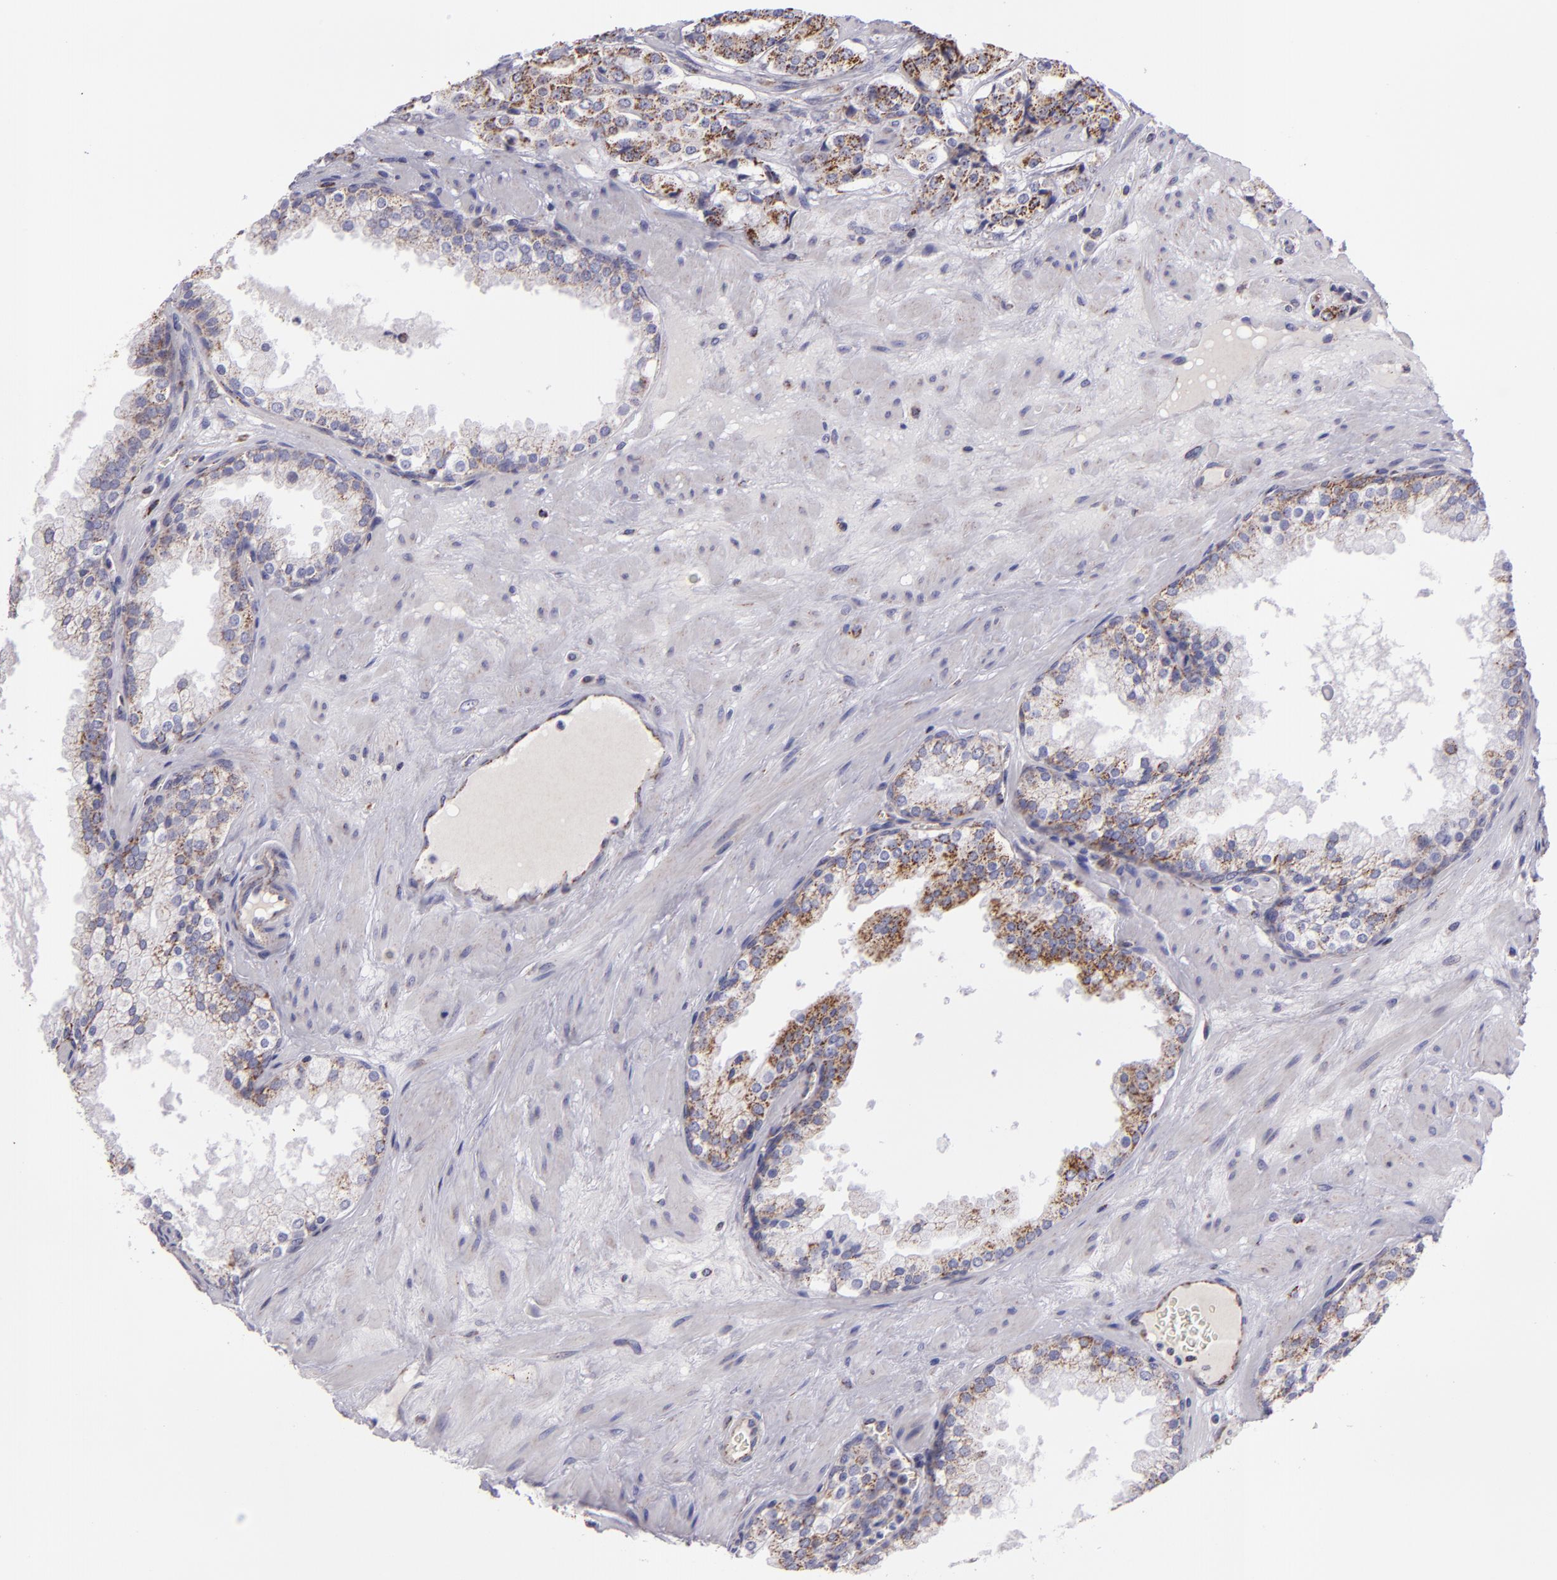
{"staining": {"intensity": "moderate", "quantity": ">75%", "location": "cytoplasmic/membranous"}, "tissue": "prostate cancer", "cell_type": "Tumor cells", "image_type": "cancer", "snomed": [{"axis": "morphology", "description": "Adenocarcinoma, Medium grade"}, {"axis": "topography", "description": "Prostate"}], "caption": "Human prostate adenocarcinoma (medium-grade) stained for a protein (brown) displays moderate cytoplasmic/membranous positive expression in approximately >75% of tumor cells.", "gene": "HSPD1", "patient": {"sex": "male", "age": 60}}